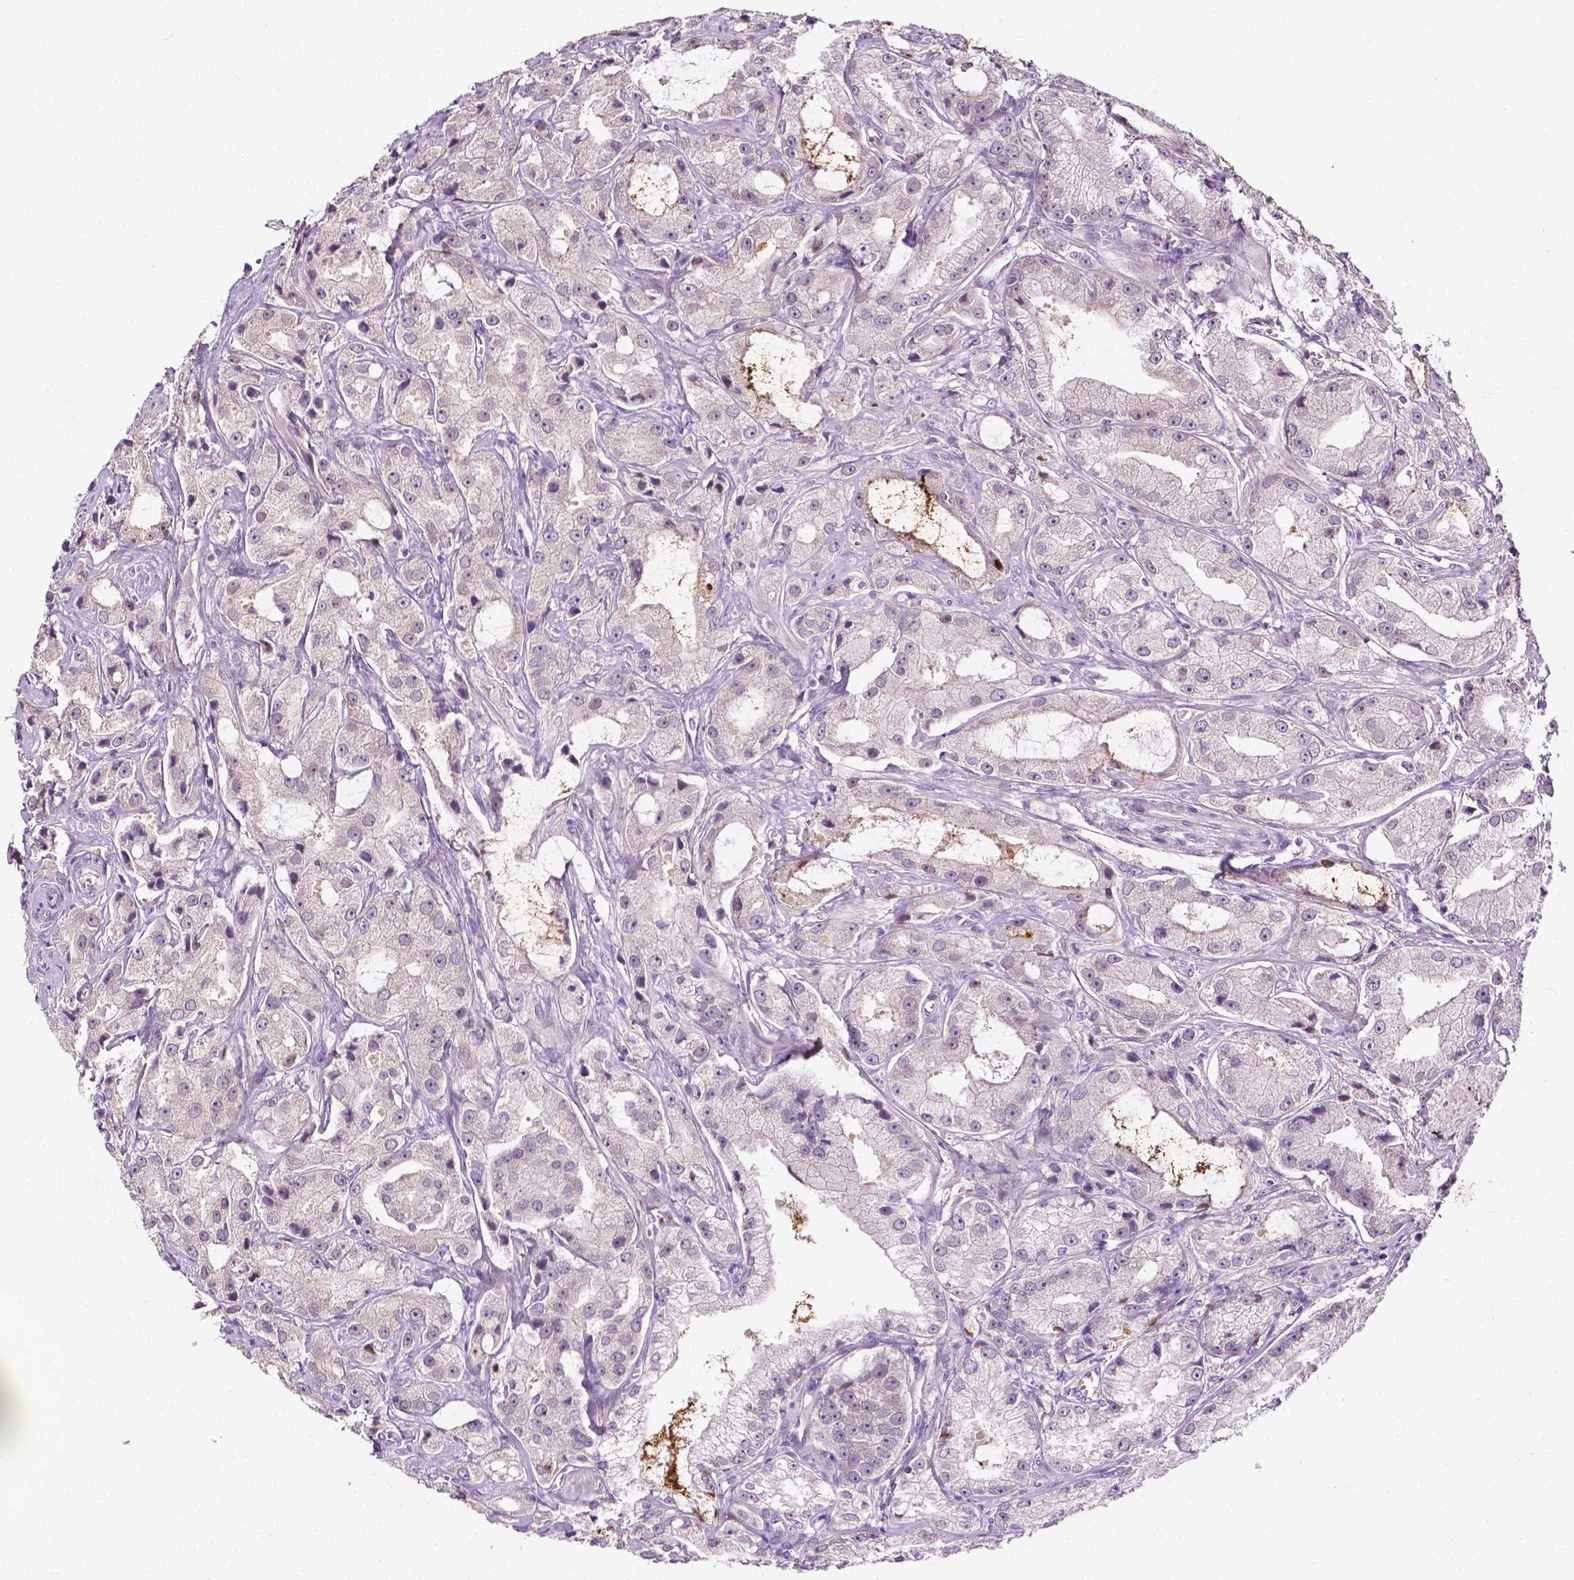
{"staining": {"intensity": "negative", "quantity": "none", "location": "none"}, "tissue": "prostate cancer", "cell_type": "Tumor cells", "image_type": "cancer", "snomed": [{"axis": "morphology", "description": "Adenocarcinoma, High grade"}, {"axis": "topography", "description": "Prostate"}], "caption": "Micrograph shows no significant protein positivity in tumor cells of prostate high-grade adenocarcinoma. (Immunohistochemistry, brightfield microscopy, high magnification).", "gene": "MCOLN3", "patient": {"sex": "male", "age": 64}}